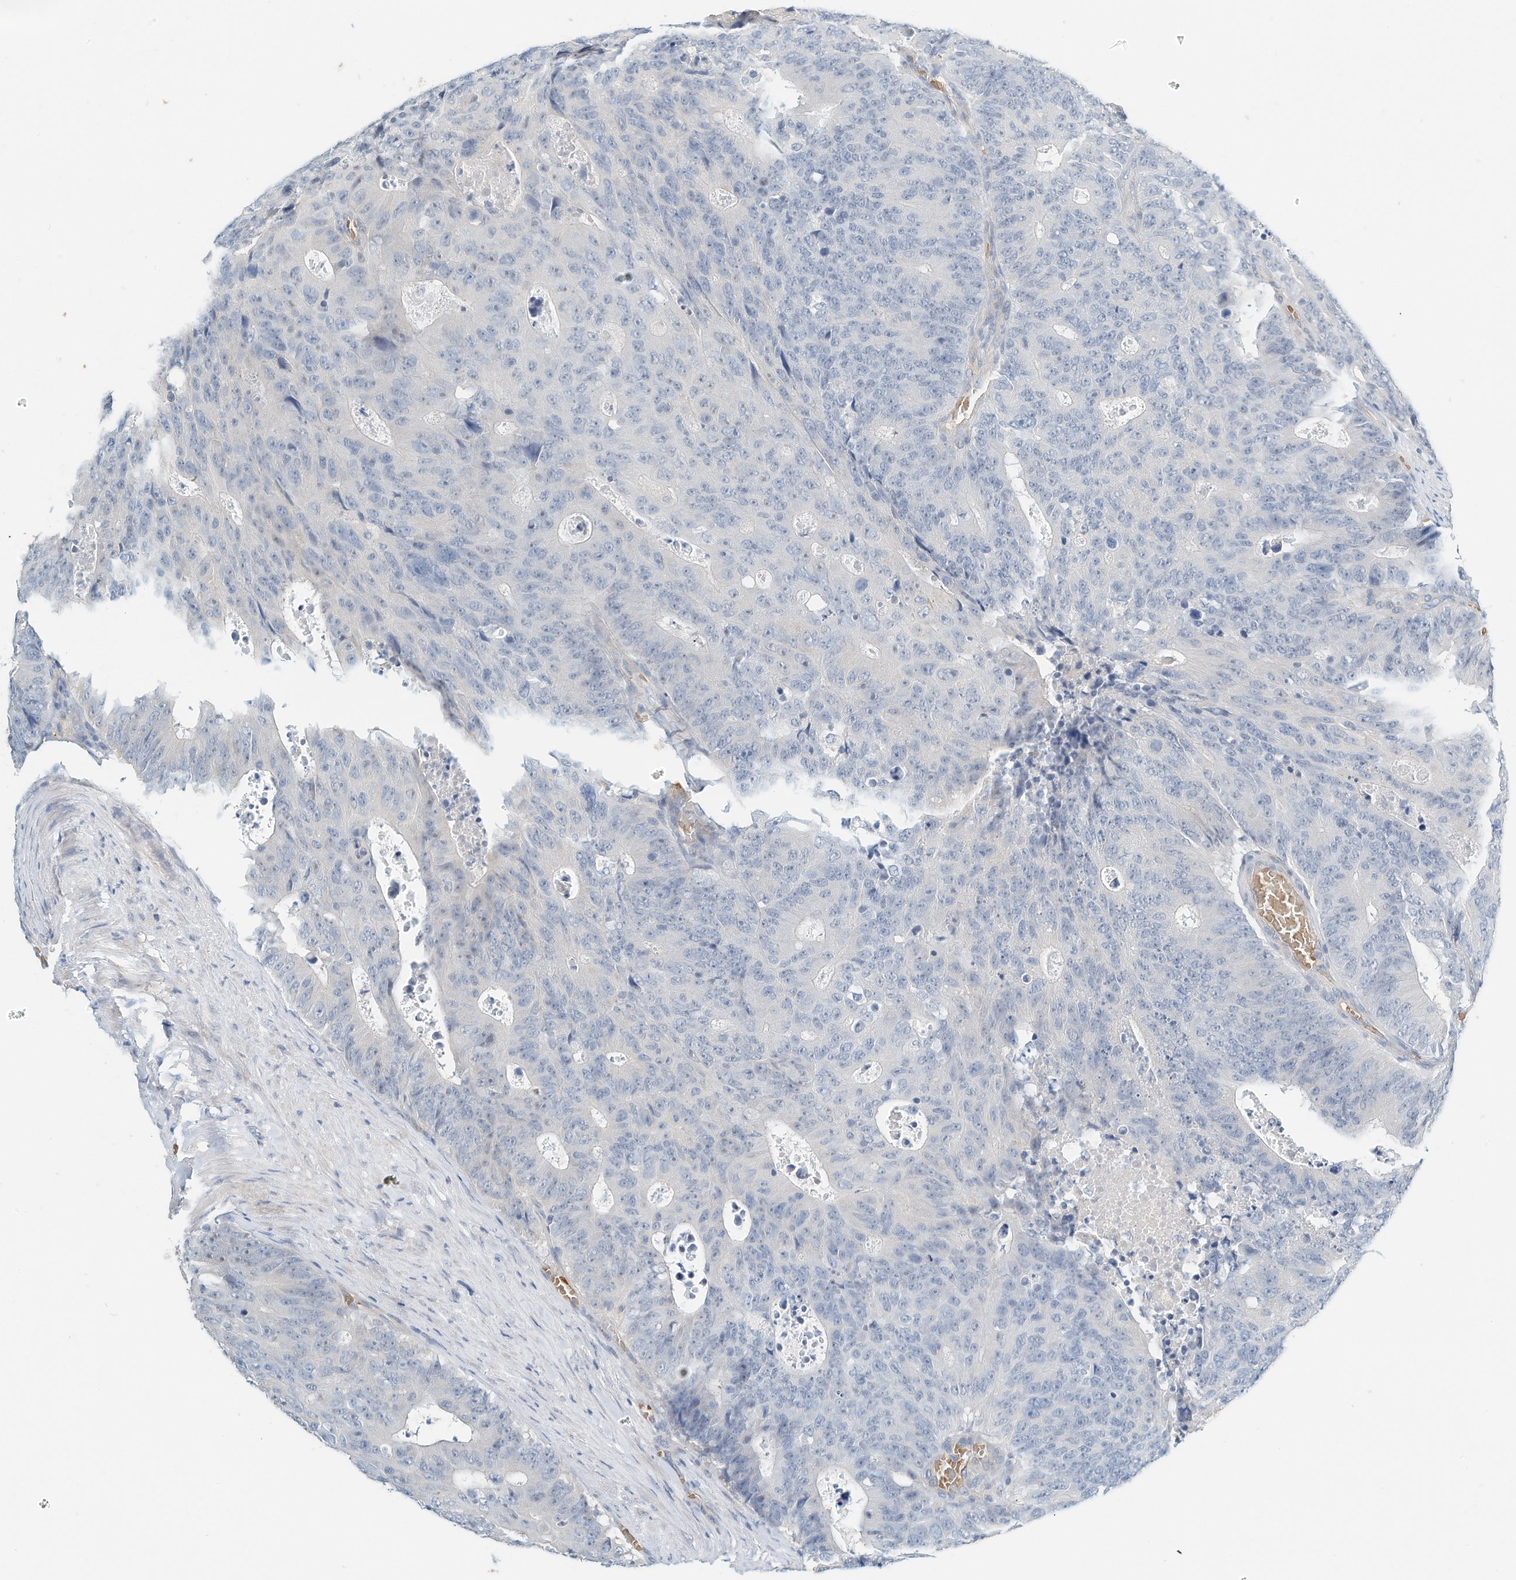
{"staining": {"intensity": "negative", "quantity": "none", "location": "none"}, "tissue": "colorectal cancer", "cell_type": "Tumor cells", "image_type": "cancer", "snomed": [{"axis": "morphology", "description": "Adenocarcinoma, NOS"}, {"axis": "topography", "description": "Colon"}], "caption": "Colorectal cancer was stained to show a protein in brown. There is no significant positivity in tumor cells.", "gene": "RCAN3", "patient": {"sex": "male", "age": 87}}